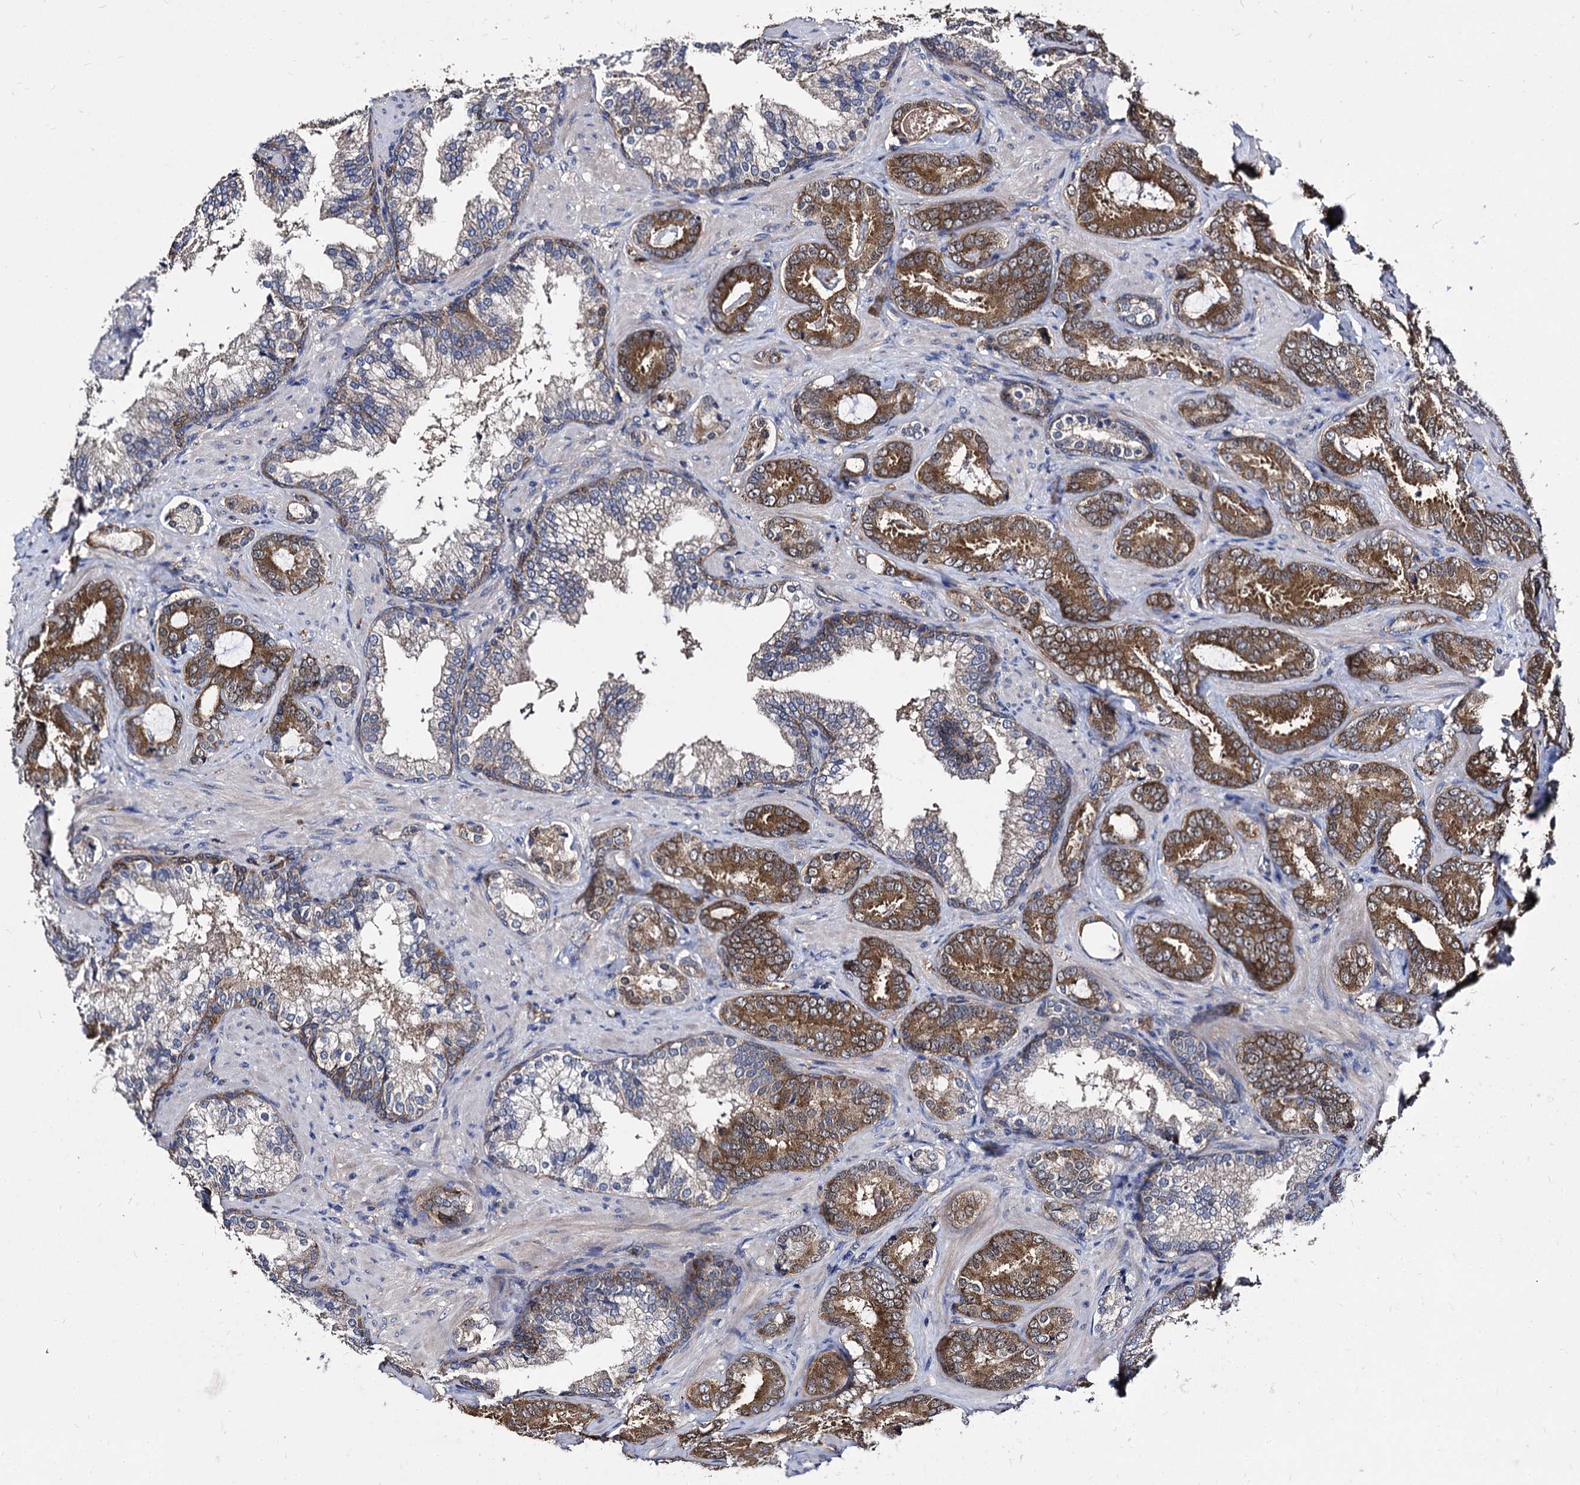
{"staining": {"intensity": "moderate", "quantity": "25%-75%", "location": "cytoplasmic/membranous"}, "tissue": "prostate cancer", "cell_type": "Tumor cells", "image_type": "cancer", "snomed": [{"axis": "morphology", "description": "Adenocarcinoma, Low grade"}, {"axis": "topography", "description": "Prostate"}], "caption": "IHC (DAB (3,3'-diaminobenzidine)) staining of prostate adenocarcinoma (low-grade) demonstrates moderate cytoplasmic/membranous protein staining in approximately 25%-75% of tumor cells.", "gene": "NME1", "patient": {"sex": "male", "age": 60}}